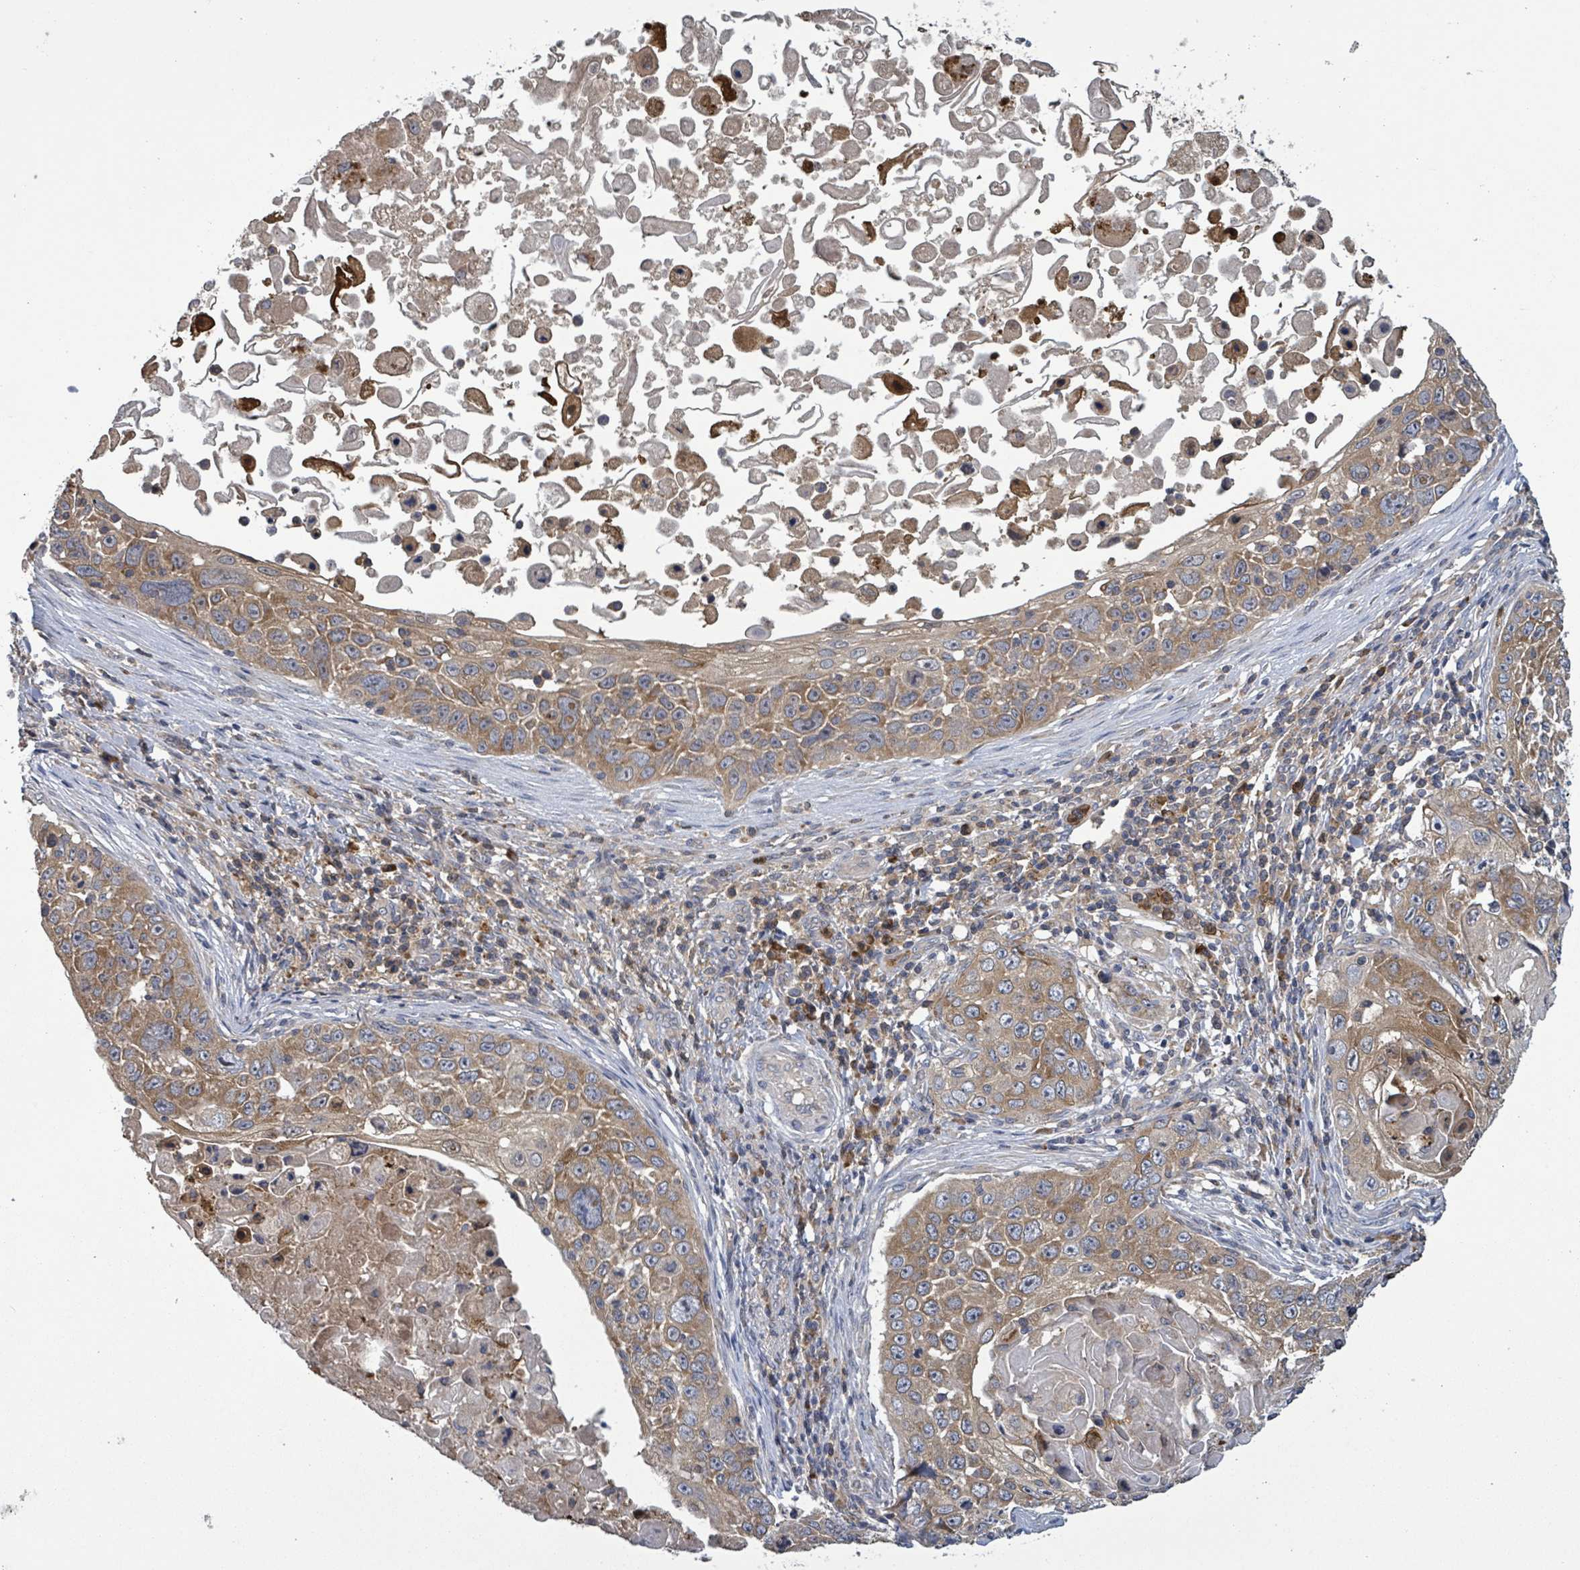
{"staining": {"intensity": "moderate", "quantity": ">75%", "location": "cytoplasmic/membranous"}, "tissue": "skin cancer", "cell_type": "Tumor cells", "image_type": "cancer", "snomed": [{"axis": "morphology", "description": "Squamous cell carcinoma, NOS"}, {"axis": "topography", "description": "Skin"}], "caption": "High-magnification brightfield microscopy of squamous cell carcinoma (skin) stained with DAB (3,3'-diaminobenzidine) (brown) and counterstained with hematoxylin (blue). tumor cells exhibit moderate cytoplasmic/membranous positivity is appreciated in approximately>75% of cells.", "gene": "SERPINE3", "patient": {"sex": "male", "age": 24}}